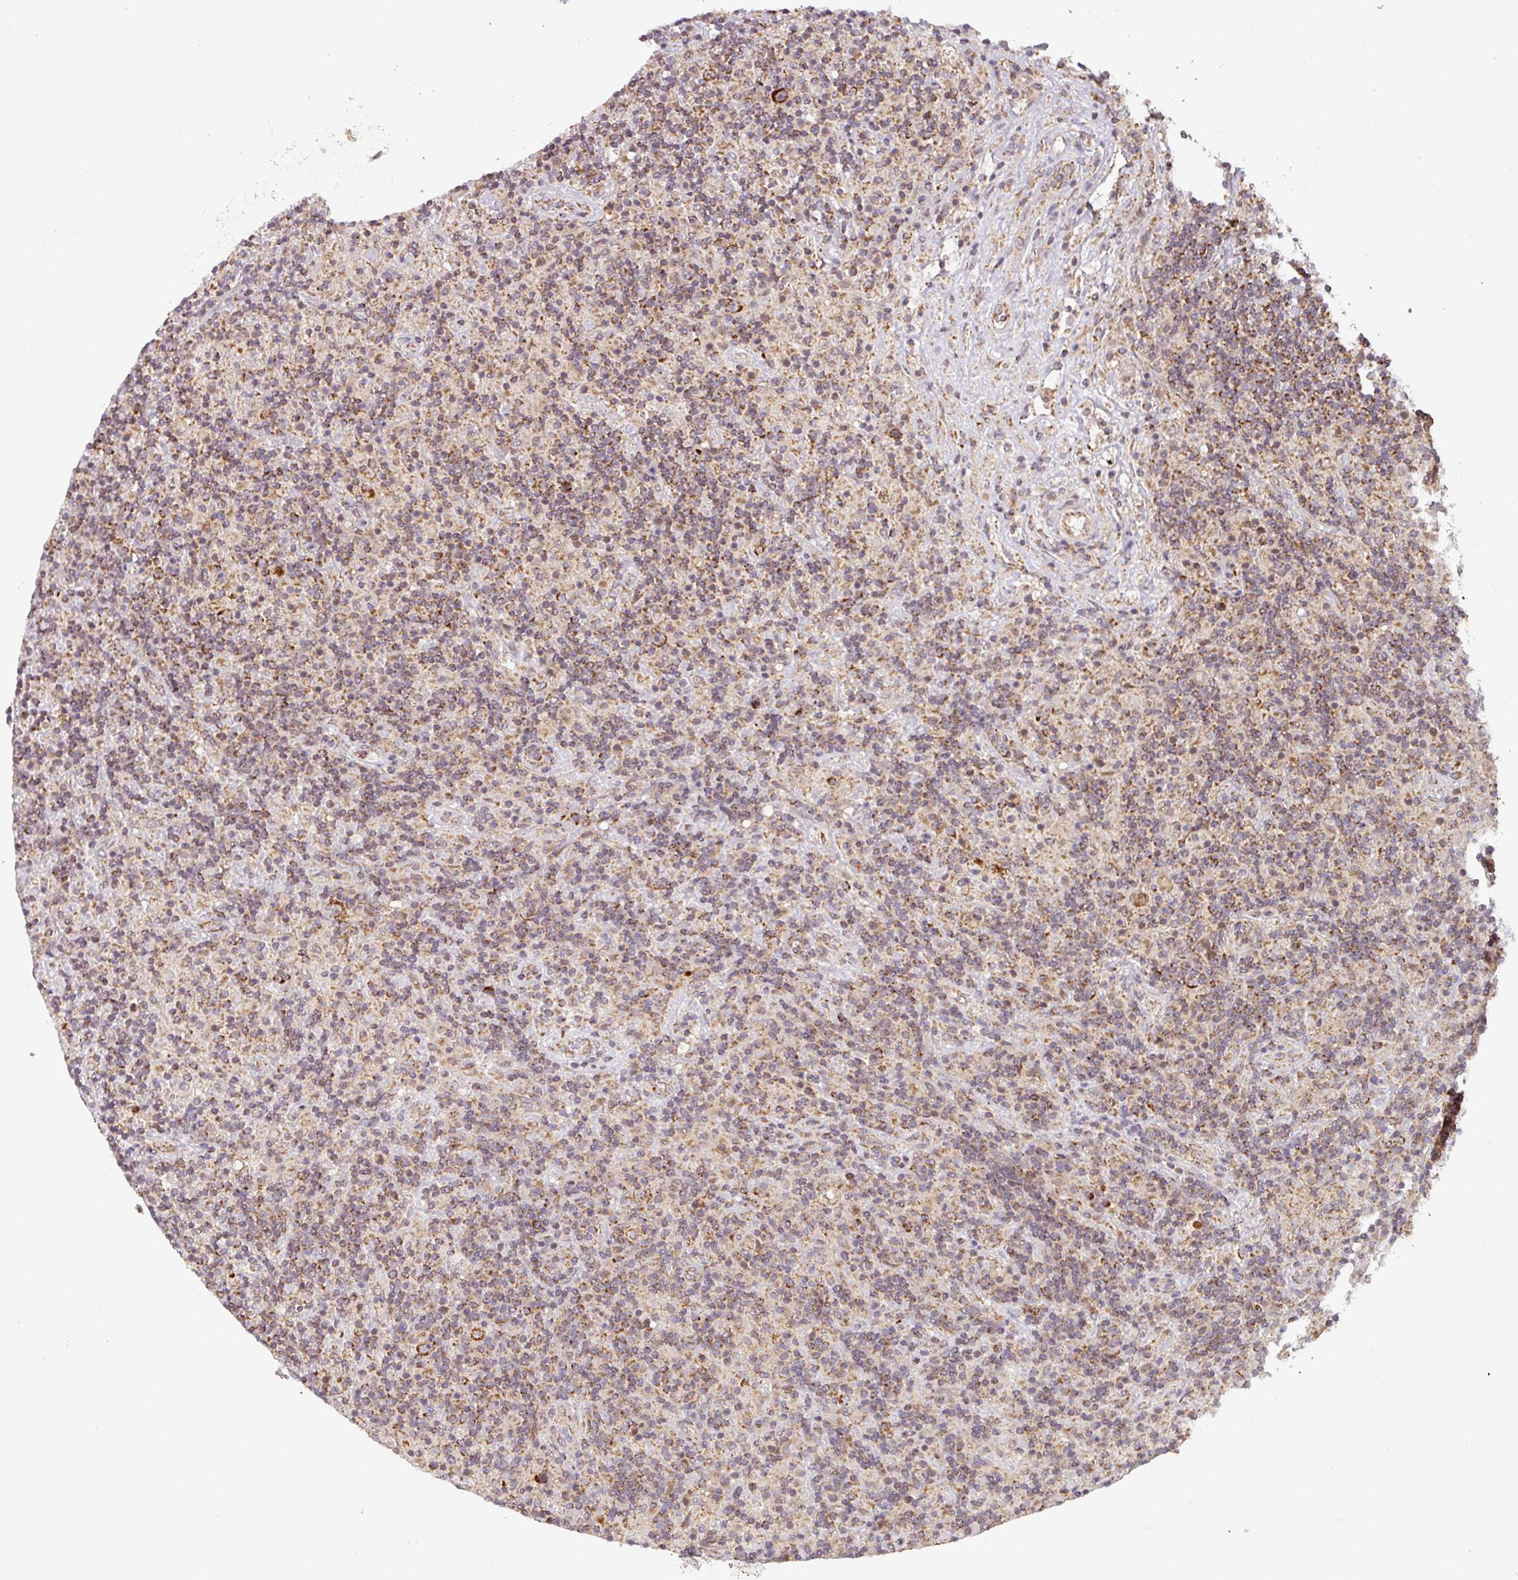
{"staining": {"intensity": "strong", "quantity": ">75%", "location": "cytoplasmic/membranous"}, "tissue": "lymphoma", "cell_type": "Tumor cells", "image_type": "cancer", "snomed": [{"axis": "morphology", "description": "Hodgkin's disease, NOS"}, {"axis": "topography", "description": "Lymph node"}], "caption": "A photomicrograph of Hodgkin's disease stained for a protein shows strong cytoplasmic/membranous brown staining in tumor cells. Nuclei are stained in blue.", "gene": "MRPS16", "patient": {"sex": "male", "age": 70}}